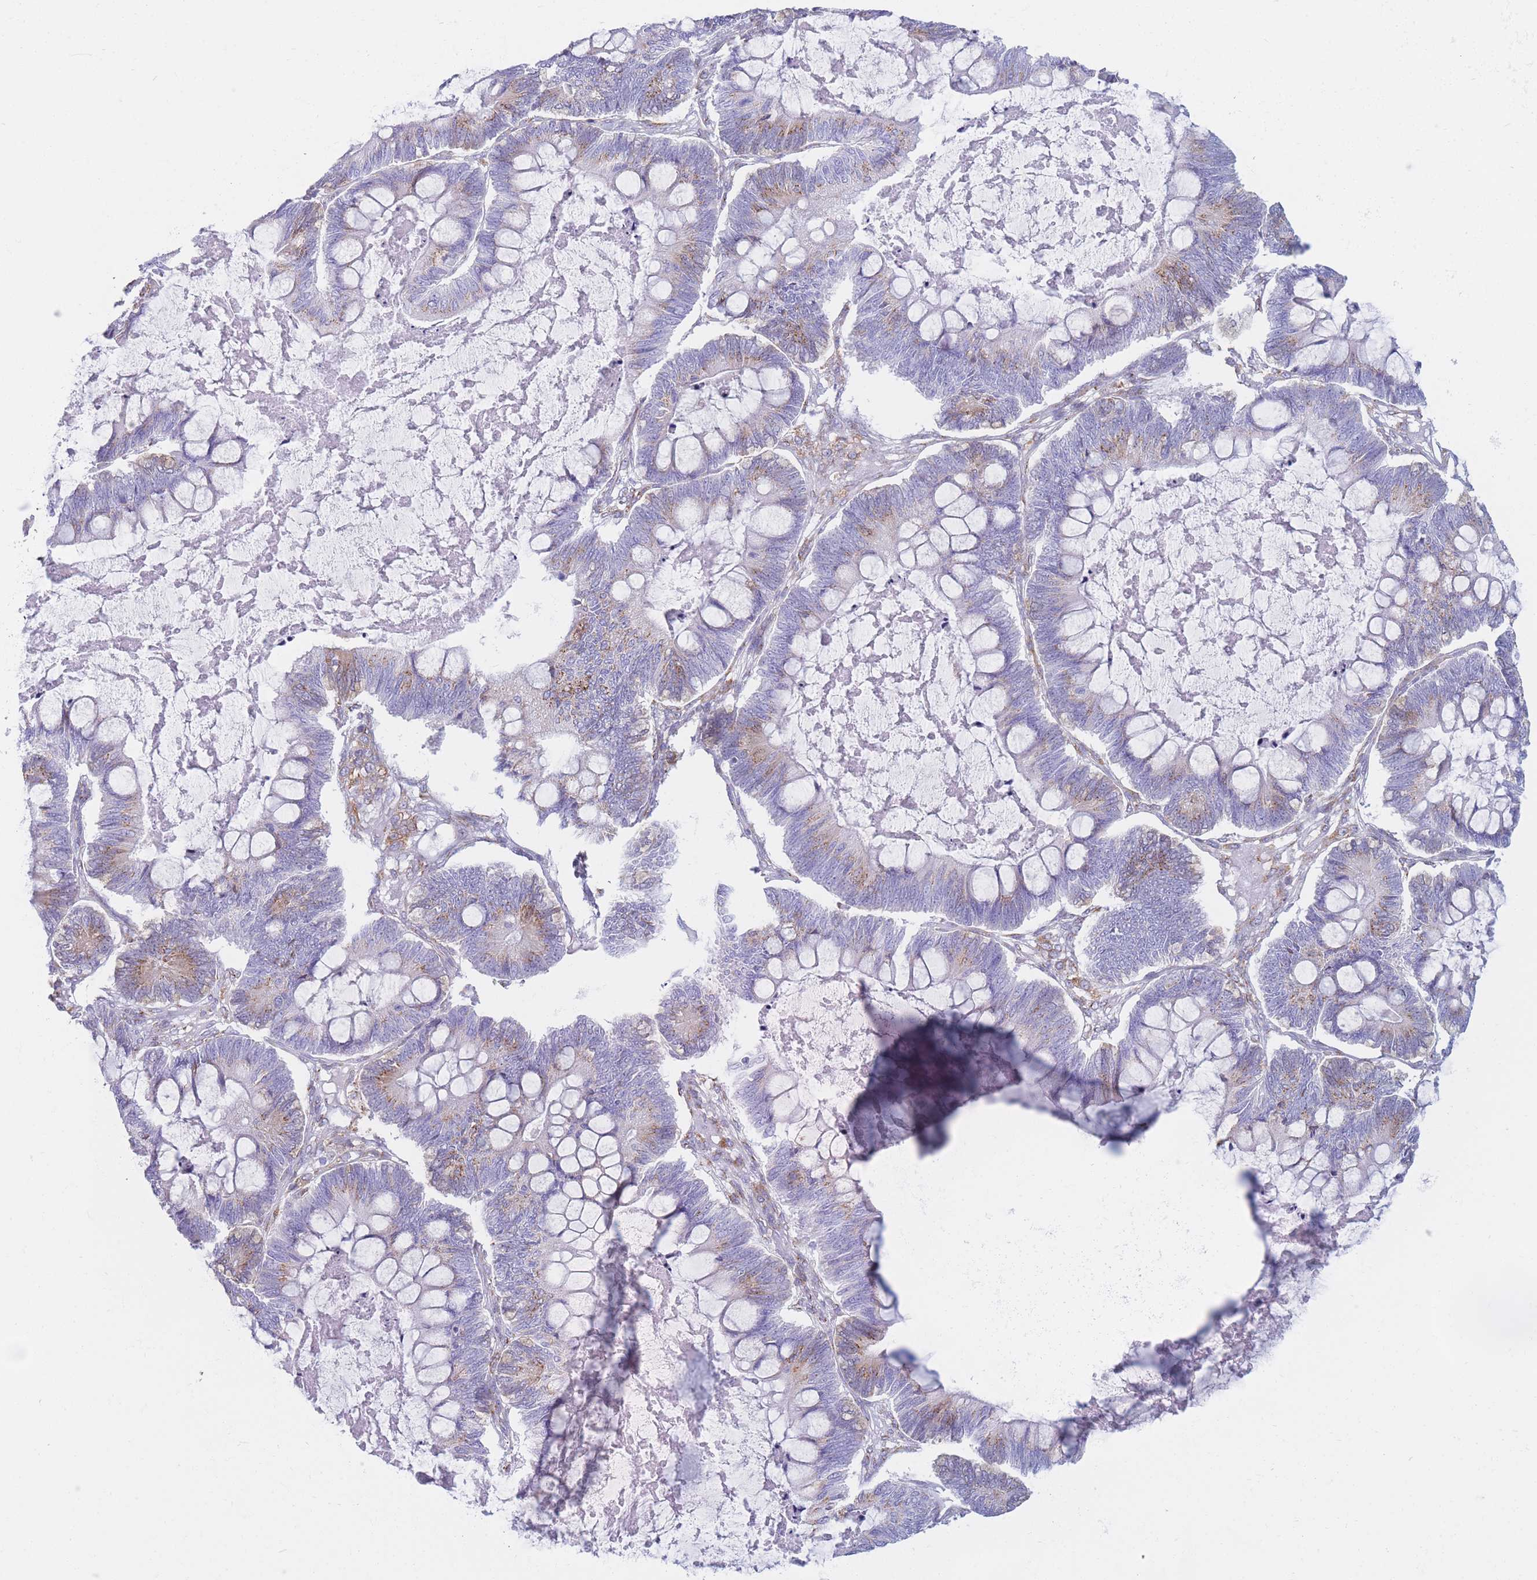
{"staining": {"intensity": "moderate", "quantity": "25%-75%", "location": "cytoplasmic/membranous"}, "tissue": "ovarian cancer", "cell_type": "Tumor cells", "image_type": "cancer", "snomed": [{"axis": "morphology", "description": "Cystadenocarcinoma, mucinous, NOS"}, {"axis": "topography", "description": "Ovary"}], "caption": "The image reveals immunohistochemical staining of mucinous cystadenocarcinoma (ovarian). There is moderate cytoplasmic/membranous expression is seen in approximately 25%-75% of tumor cells. The staining was performed using DAB to visualize the protein expression in brown, while the nuclei were stained in blue with hematoxylin (Magnification: 20x).", "gene": "MRPL30", "patient": {"sex": "female", "age": 61}}